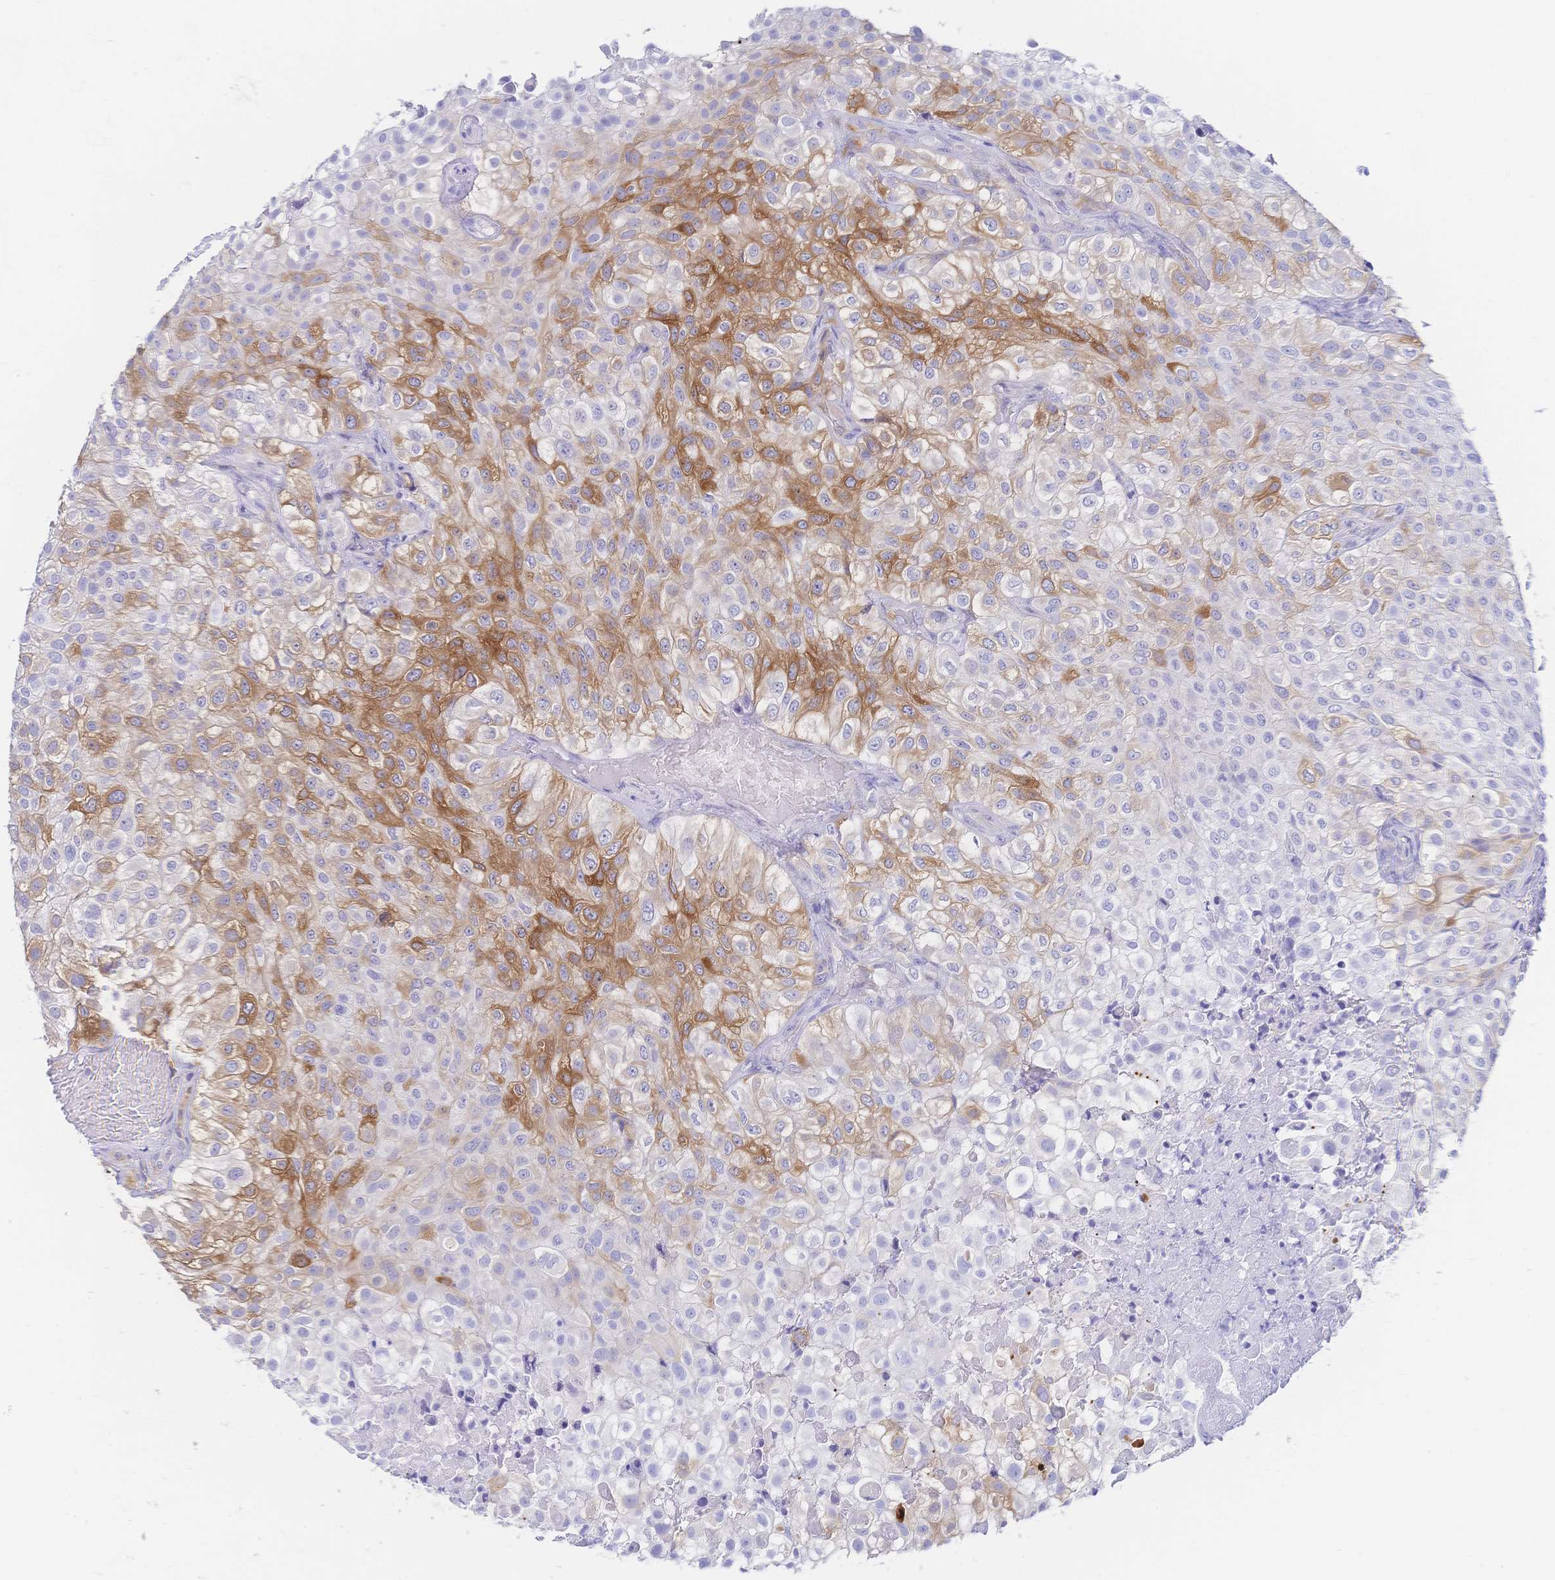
{"staining": {"intensity": "moderate", "quantity": "25%-75%", "location": "cytoplasmic/membranous"}, "tissue": "urothelial cancer", "cell_type": "Tumor cells", "image_type": "cancer", "snomed": [{"axis": "morphology", "description": "Urothelial carcinoma, High grade"}, {"axis": "topography", "description": "Urinary bladder"}], "caption": "Urothelial carcinoma (high-grade) tissue demonstrates moderate cytoplasmic/membranous expression in about 25%-75% of tumor cells, visualized by immunohistochemistry.", "gene": "RRM1", "patient": {"sex": "male", "age": 56}}